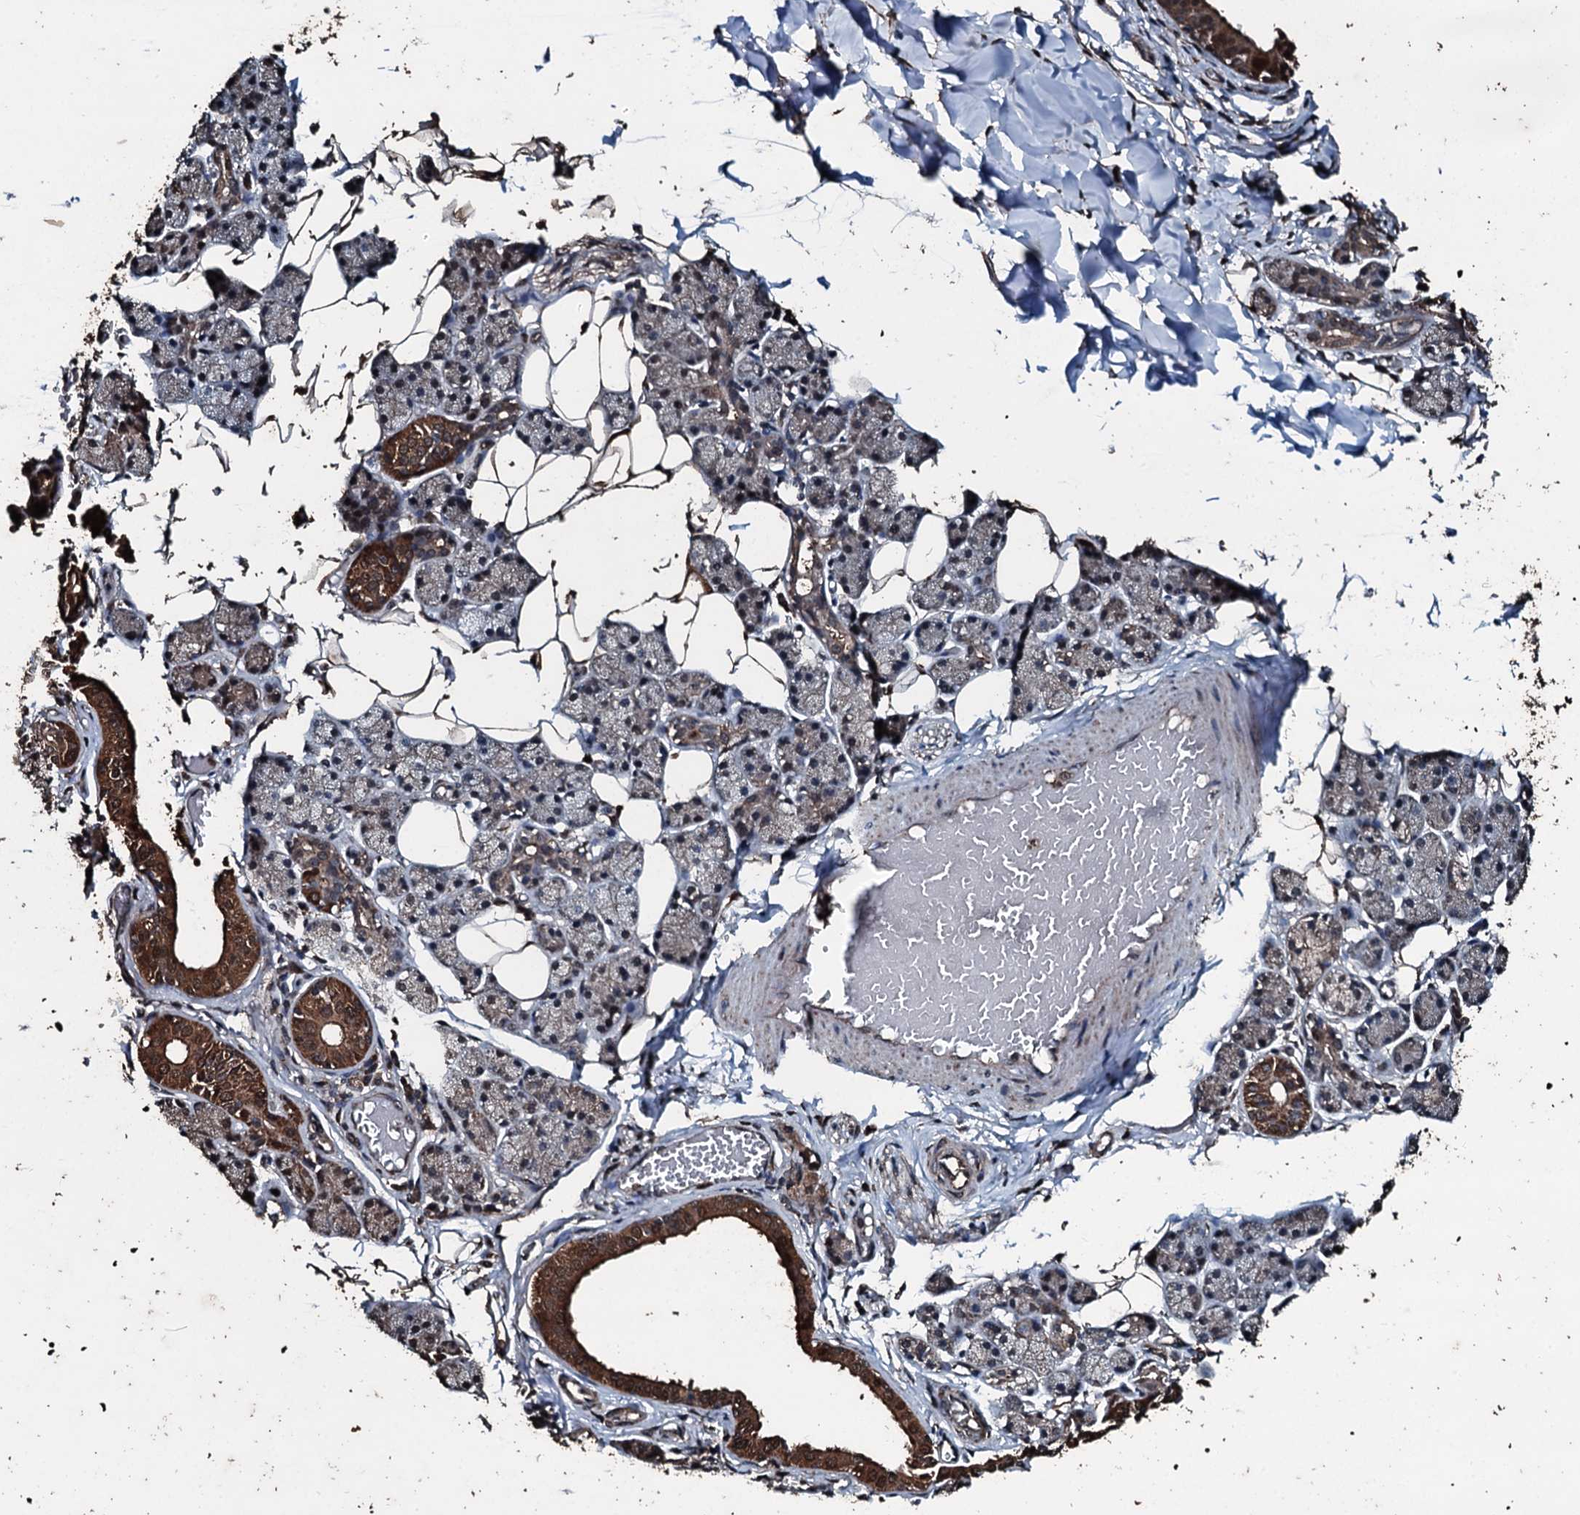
{"staining": {"intensity": "strong", "quantity": "25%-75%", "location": "cytoplasmic/membranous,nuclear"}, "tissue": "salivary gland", "cell_type": "Glandular cells", "image_type": "normal", "snomed": [{"axis": "morphology", "description": "Normal tissue, NOS"}, {"axis": "topography", "description": "Salivary gland"}], "caption": "Strong cytoplasmic/membranous,nuclear protein staining is present in approximately 25%-75% of glandular cells in salivary gland.", "gene": "FAAP24", "patient": {"sex": "female", "age": 33}}